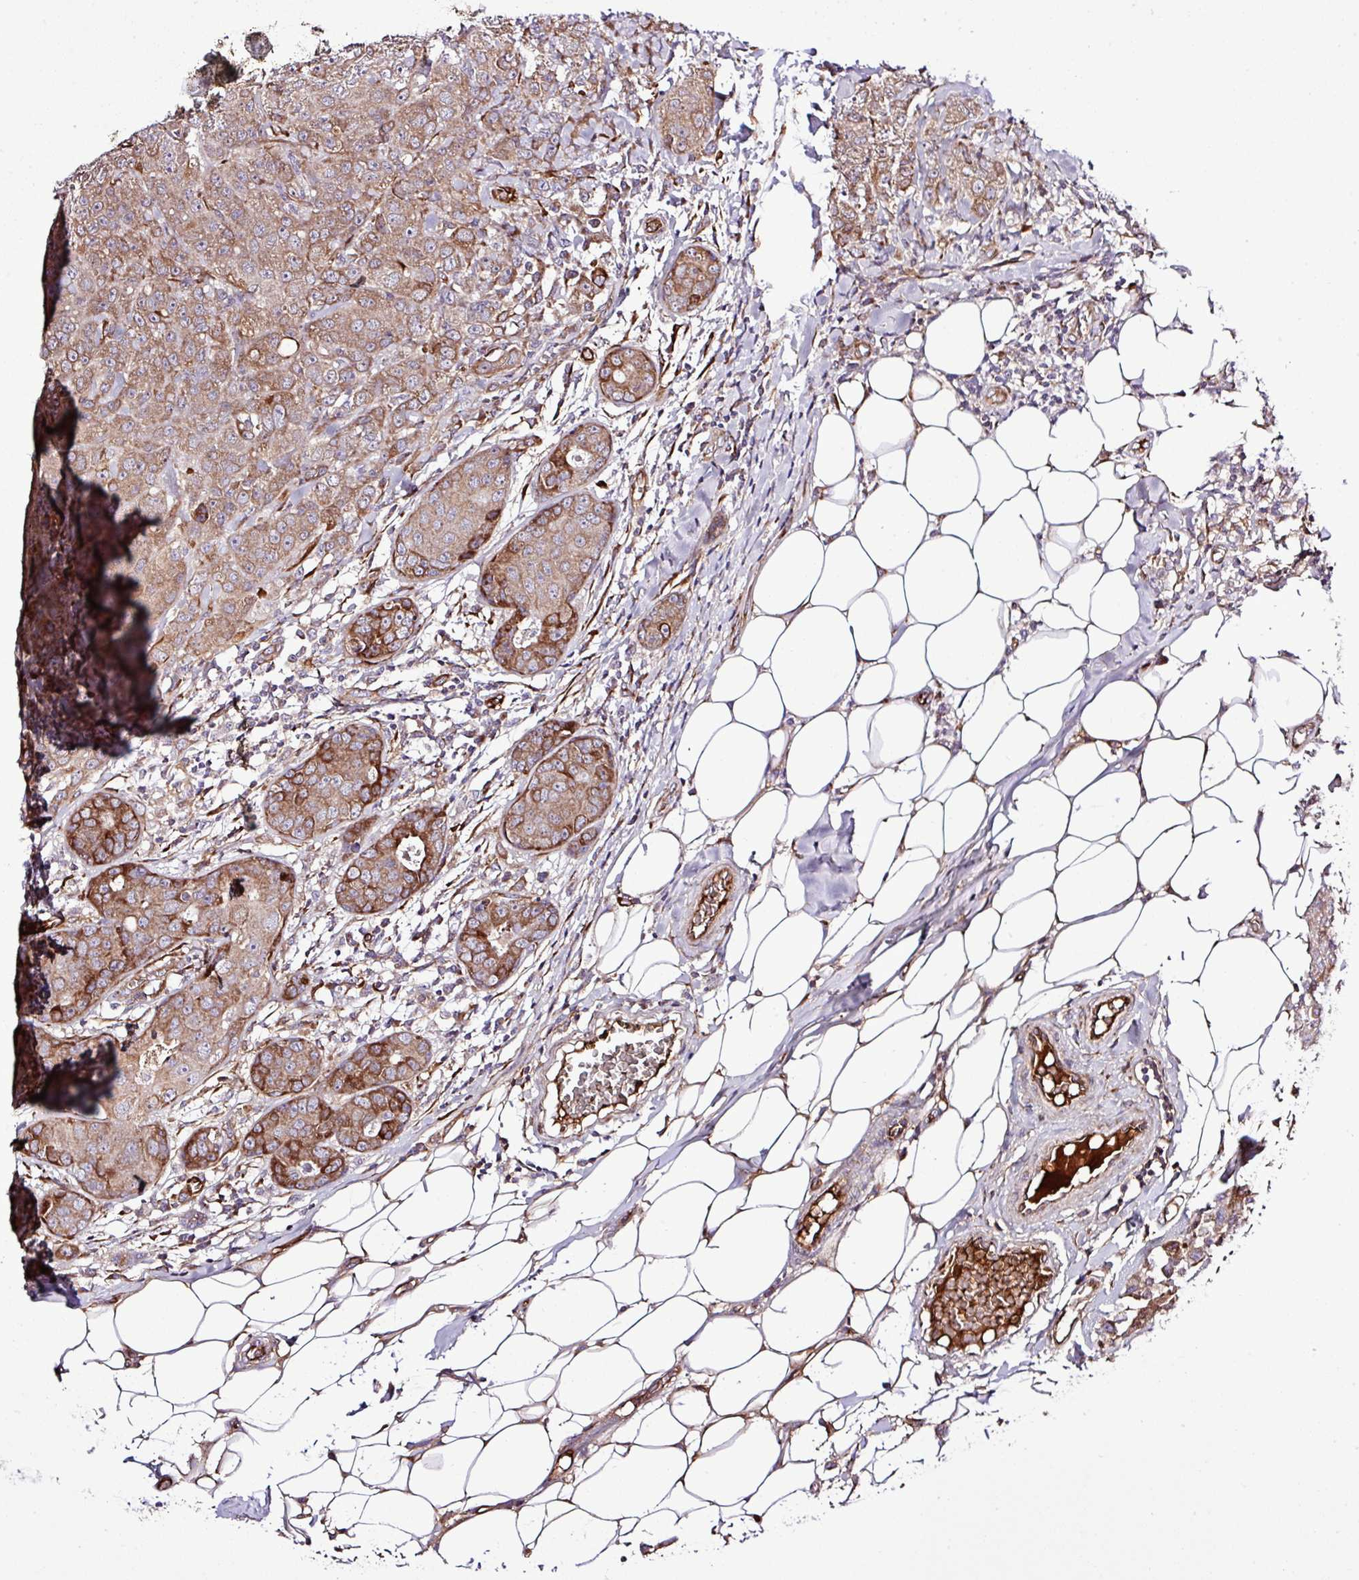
{"staining": {"intensity": "strong", "quantity": ">75%", "location": "cytoplasmic/membranous"}, "tissue": "breast cancer", "cell_type": "Tumor cells", "image_type": "cancer", "snomed": [{"axis": "morphology", "description": "Duct carcinoma"}, {"axis": "topography", "description": "Breast"}], "caption": "The immunohistochemical stain highlights strong cytoplasmic/membranous positivity in tumor cells of intraductal carcinoma (breast) tissue.", "gene": "CWH43", "patient": {"sex": "female", "age": 43}}